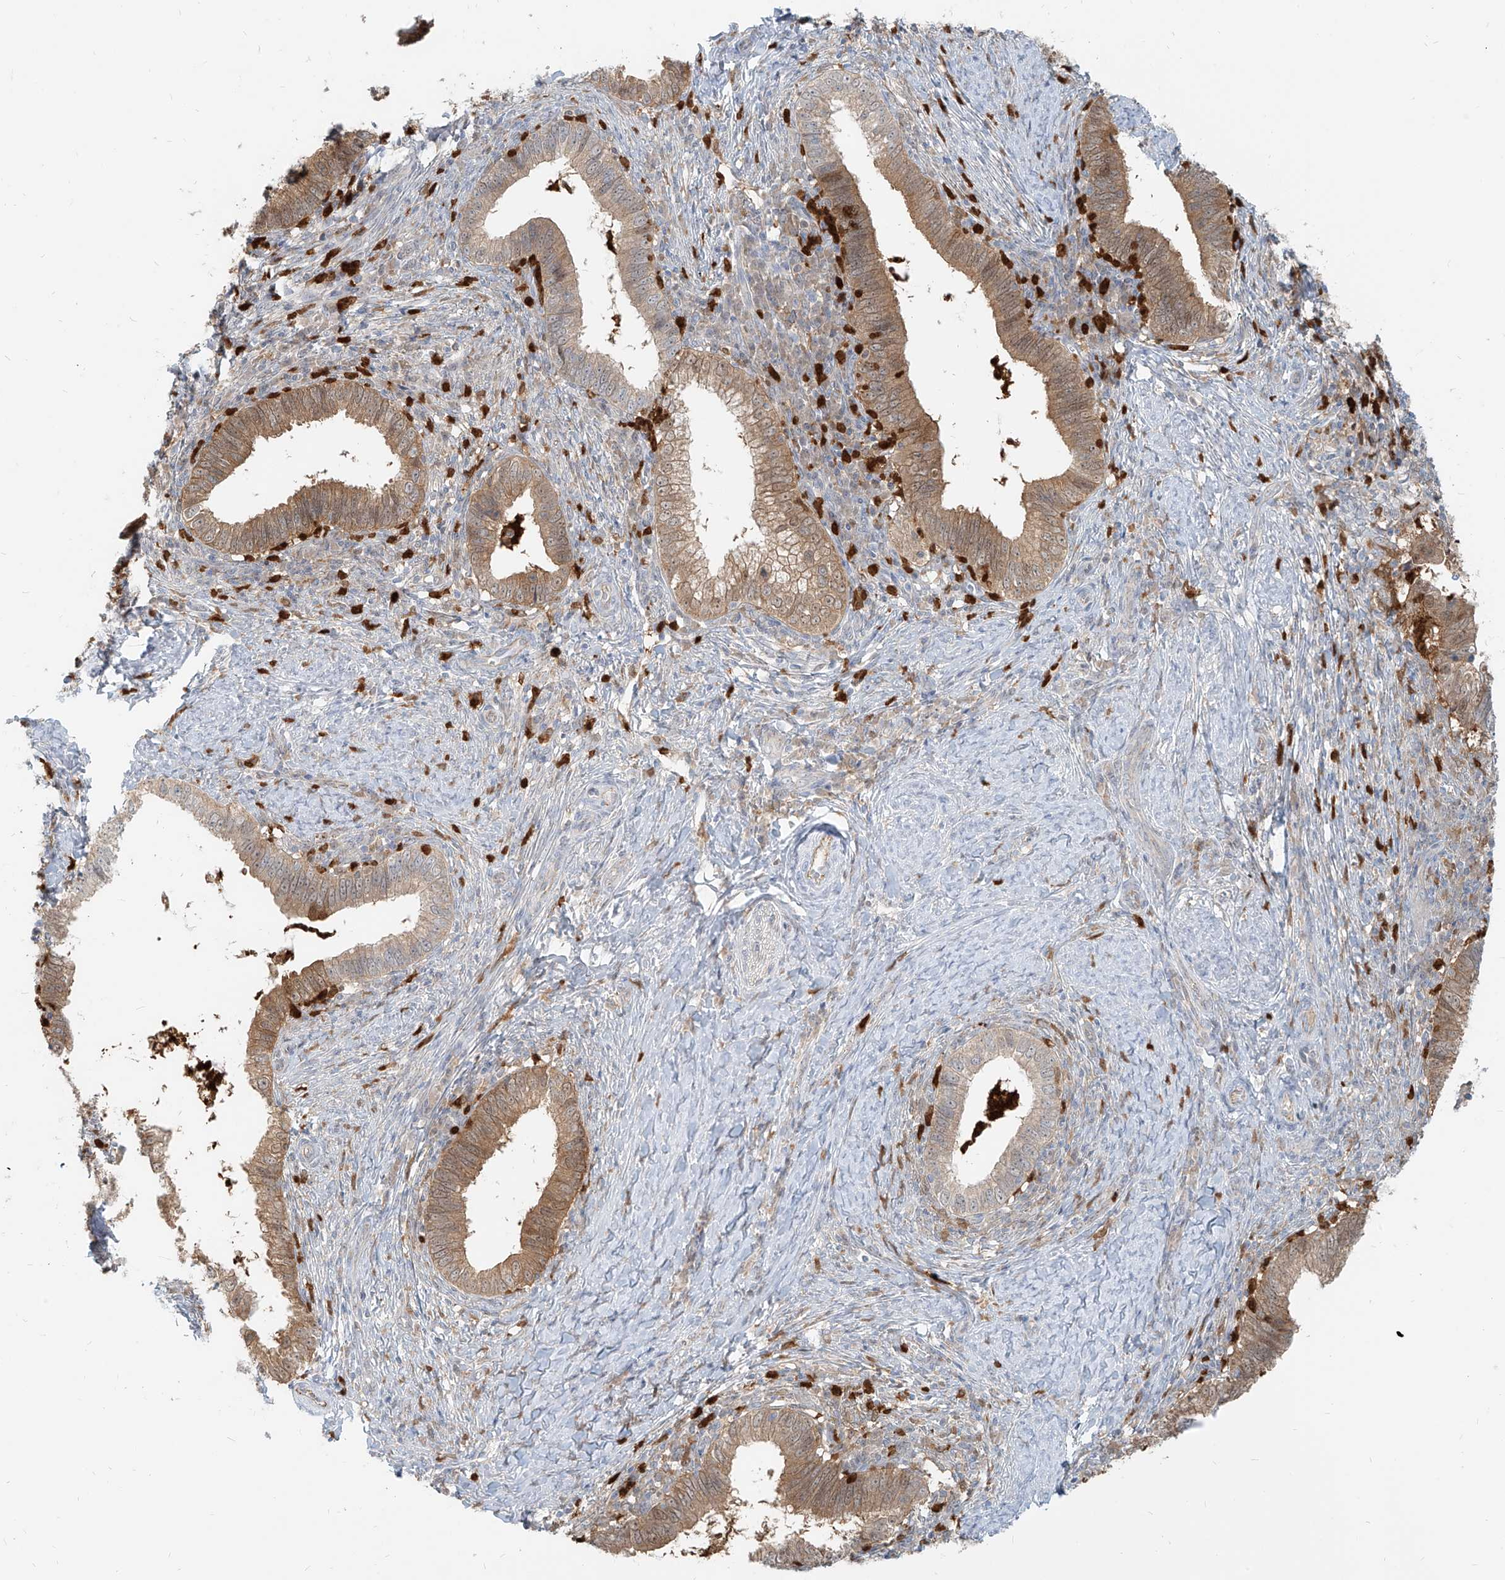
{"staining": {"intensity": "moderate", "quantity": ">75%", "location": "cytoplasmic/membranous"}, "tissue": "cervical cancer", "cell_type": "Tumor cells", "image_type": "cancer", "snomed": [{"axis": "morphology", "description": "Adenocarcinoma, NOS"}, {"axis": "topography", "description": "Cervix"}], "caption": "Human cervical adenocarcinoma stained with a protein marker reveals moderate staining in tumor cells.", "gene": "PGD", "patient": {"sex": "female", "age": 36}}